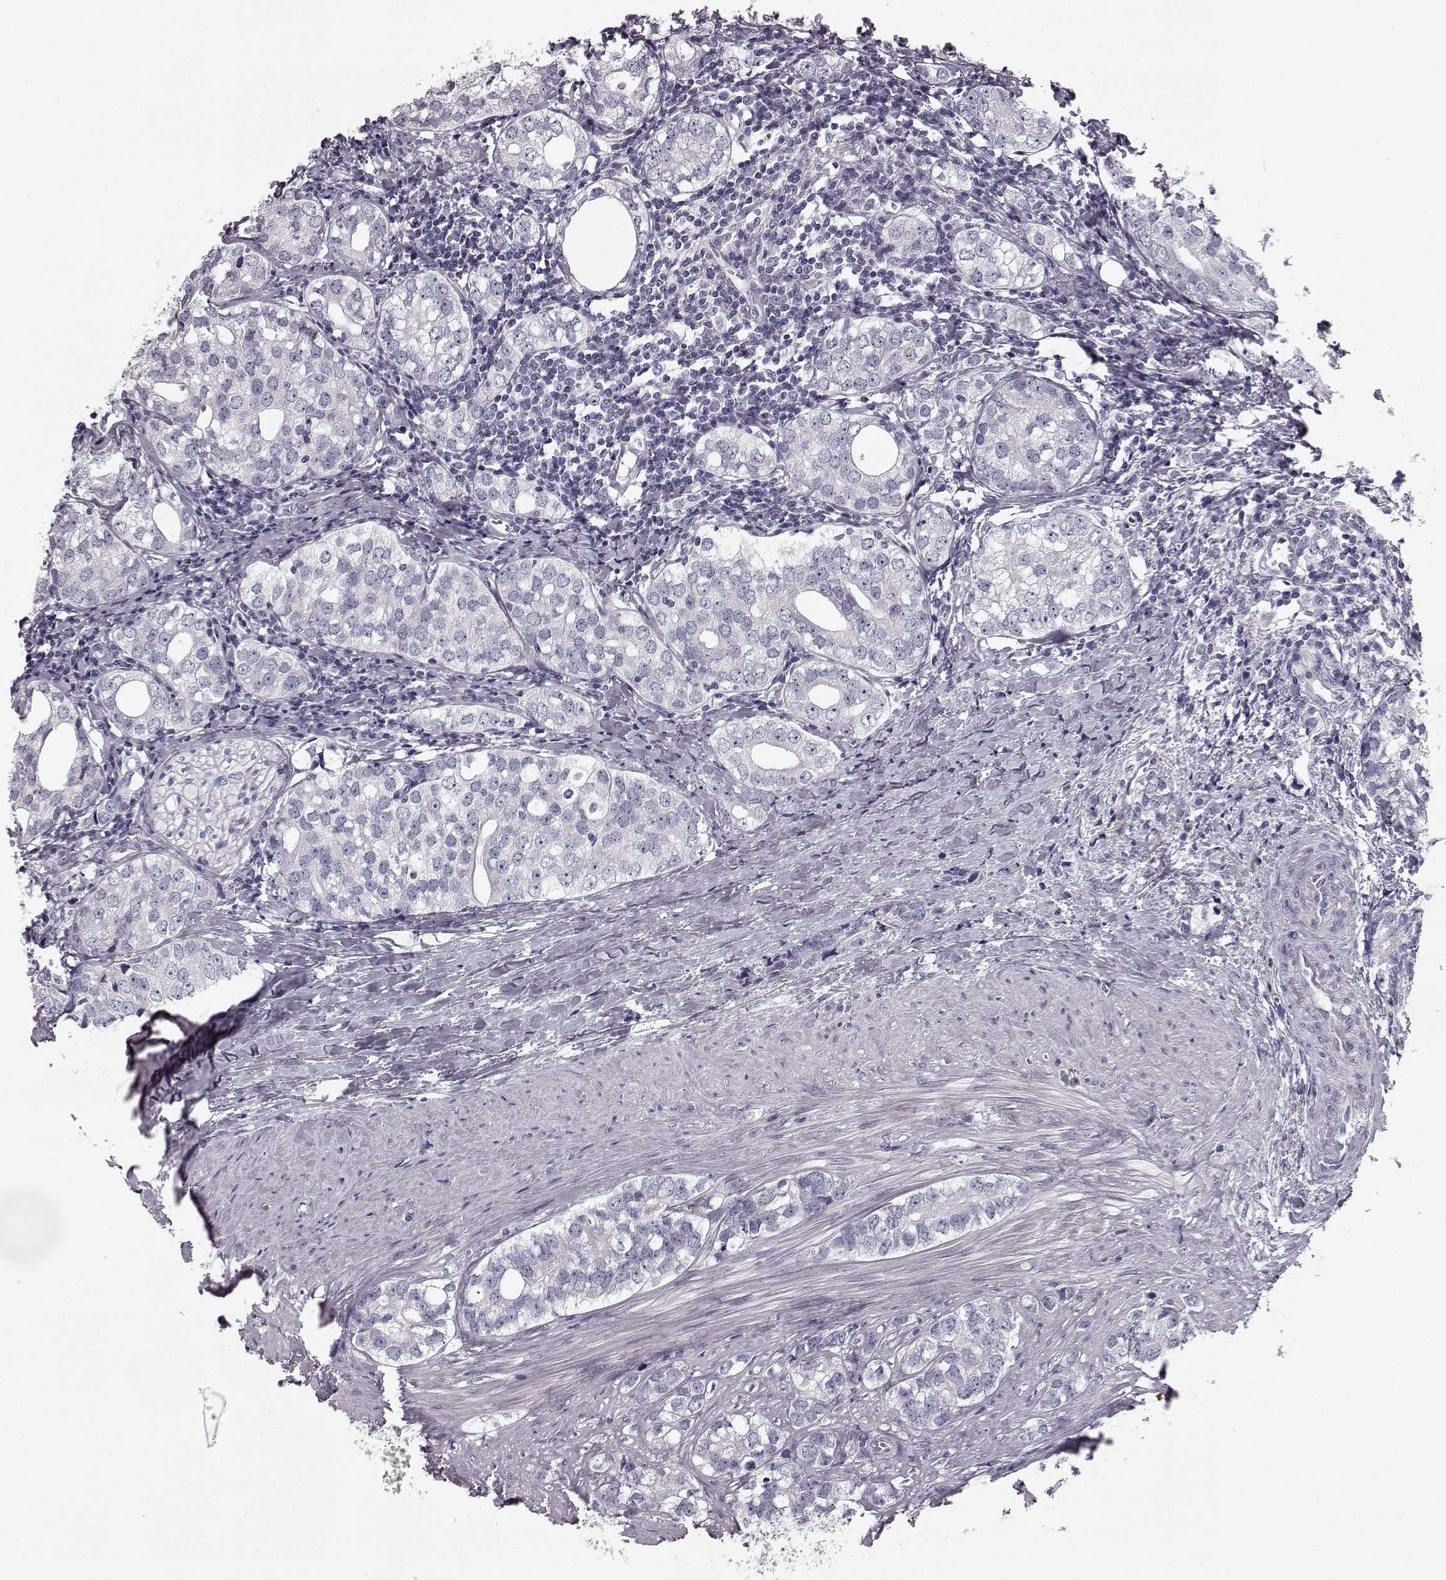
{"staining": {"intensity": "negative", "quantity": "none", "location": "none"}, "tissue": "prostate cancer", "cell_type": "Tumor cells", "image_type": "cancer", "snomed": [{"axis": "morphology", "description": "Adenocarcinoma, NOS"}, {"axis": "topography", "description": "Prostate and seminal vesicle, NOS"}], "caption": "This is a photomicrograph of IHC staining of prostate adenocarcinoma, which shows no positivity in tumor cells.", "gene": "ODAD4", "patient": {"sex": "male", "age": 63}}